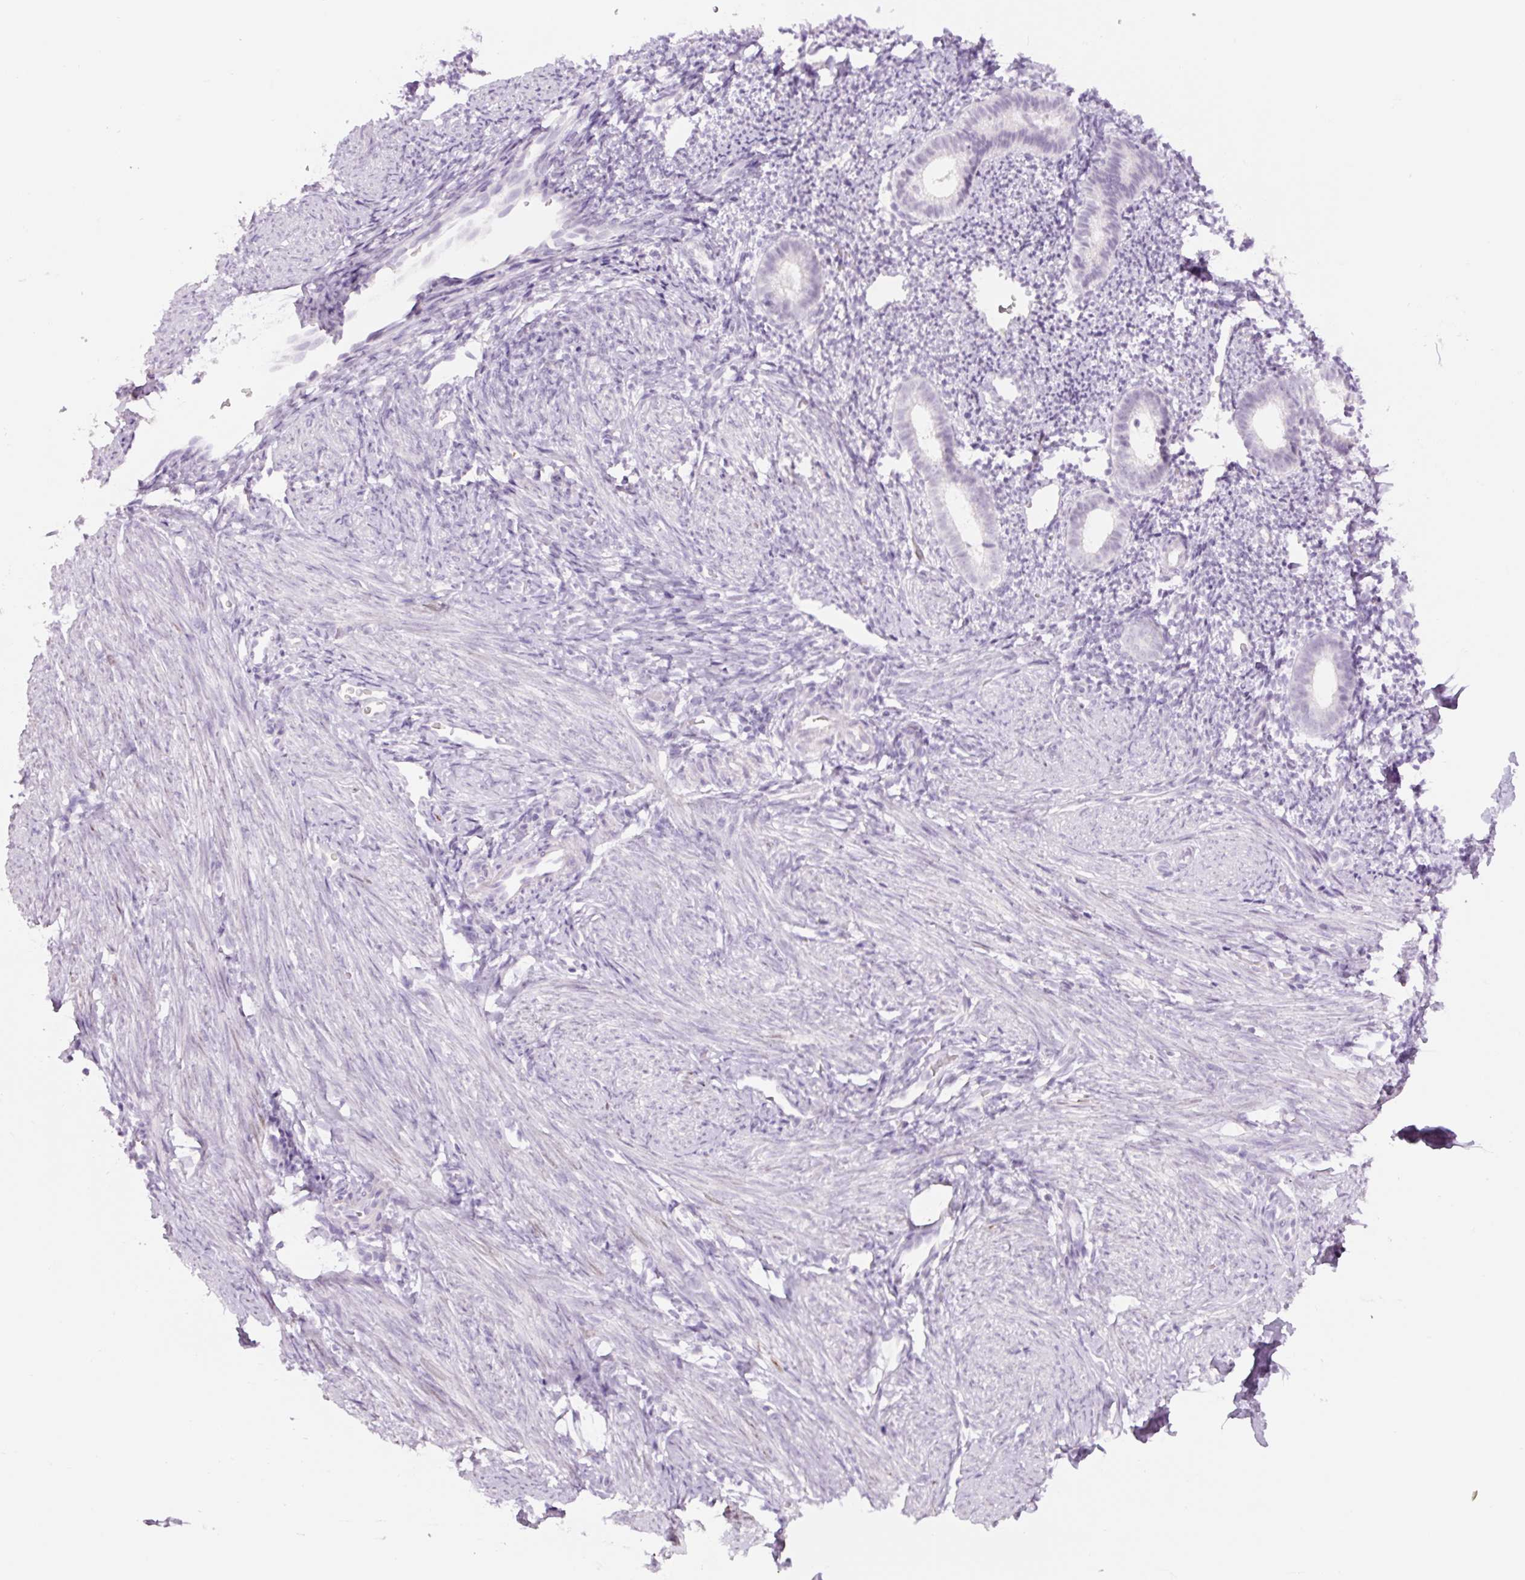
{"staining": {"intensity": "negative", "quantity": "none", "location": "none"}, "tissue": "endometrium", "cell_type": "Cells in endometrial stroma", "image_type": "normal", "snomed": [{"axis": "morphology", "description": "Normal tissue, NOS"}, {"axis": "topography", "description": "Endometrium"}], "caption": "Histopathology image shows no protein positivity in cells in endometrial stroma of benign endometrium. The staining is performed using DAB brown chromogen with nuclei counter-stained in using hematoxylin.", "gene": "SIX1", "patient": {"sex": "female", "age": 39}}